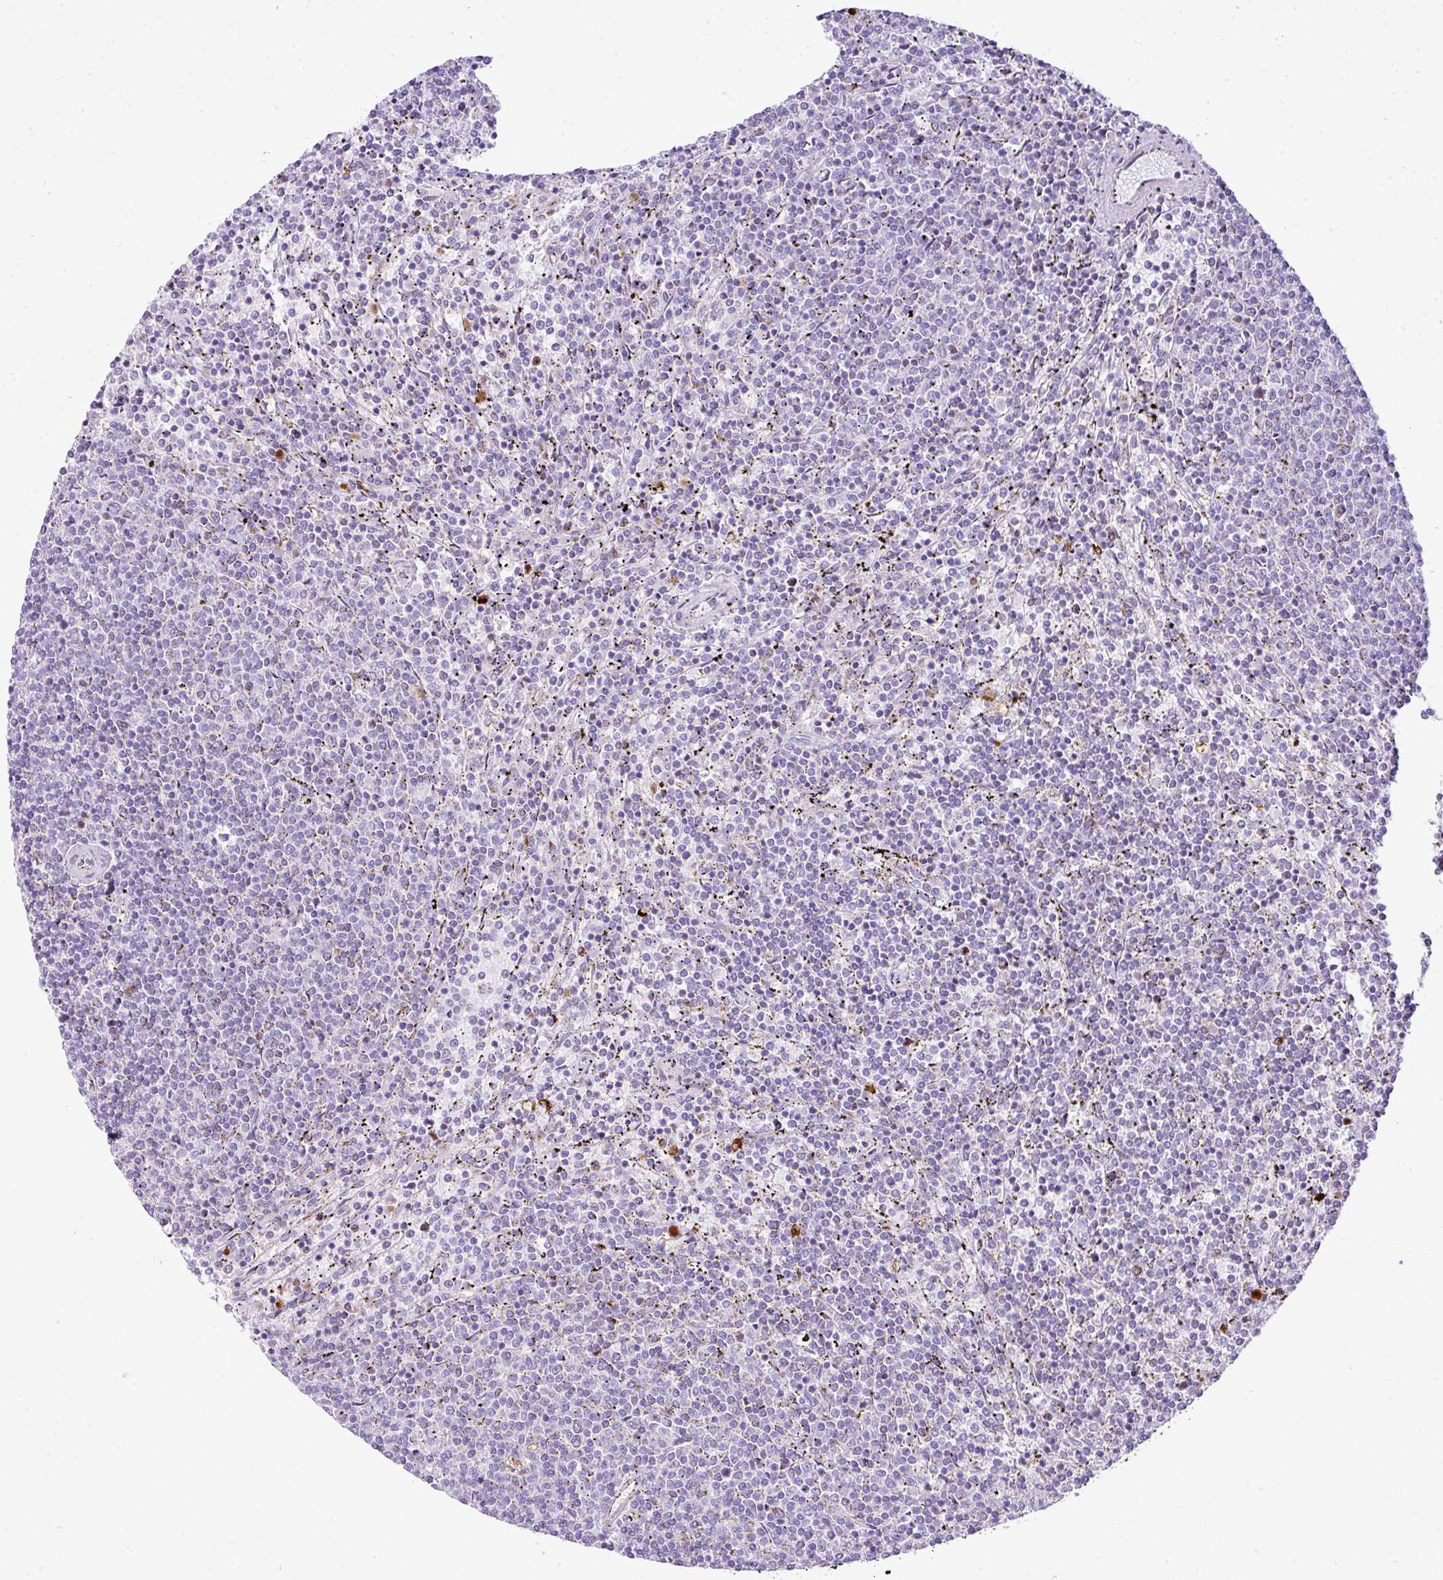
{"staining": {"intensity": "negative", "quantity": "none", "location": "none"}, "tissue": "lymphoma", "cell_type": "Tumor cells", "image_type": "cancer", "snomed": [{"axis": "morphology", "description": "Malignant lymphoma, non-Hodgkin's type, Low grade"}, {"axis": "topography", "description": "Spleen"}], "caption": "DAB (3,3'-diaminobenzidine) immunohistochemical staining of lymphoma reveals no significant expression in tumor cells.", "gene": "RCAN2", "patient": {"sex": "female", "age": 50}}